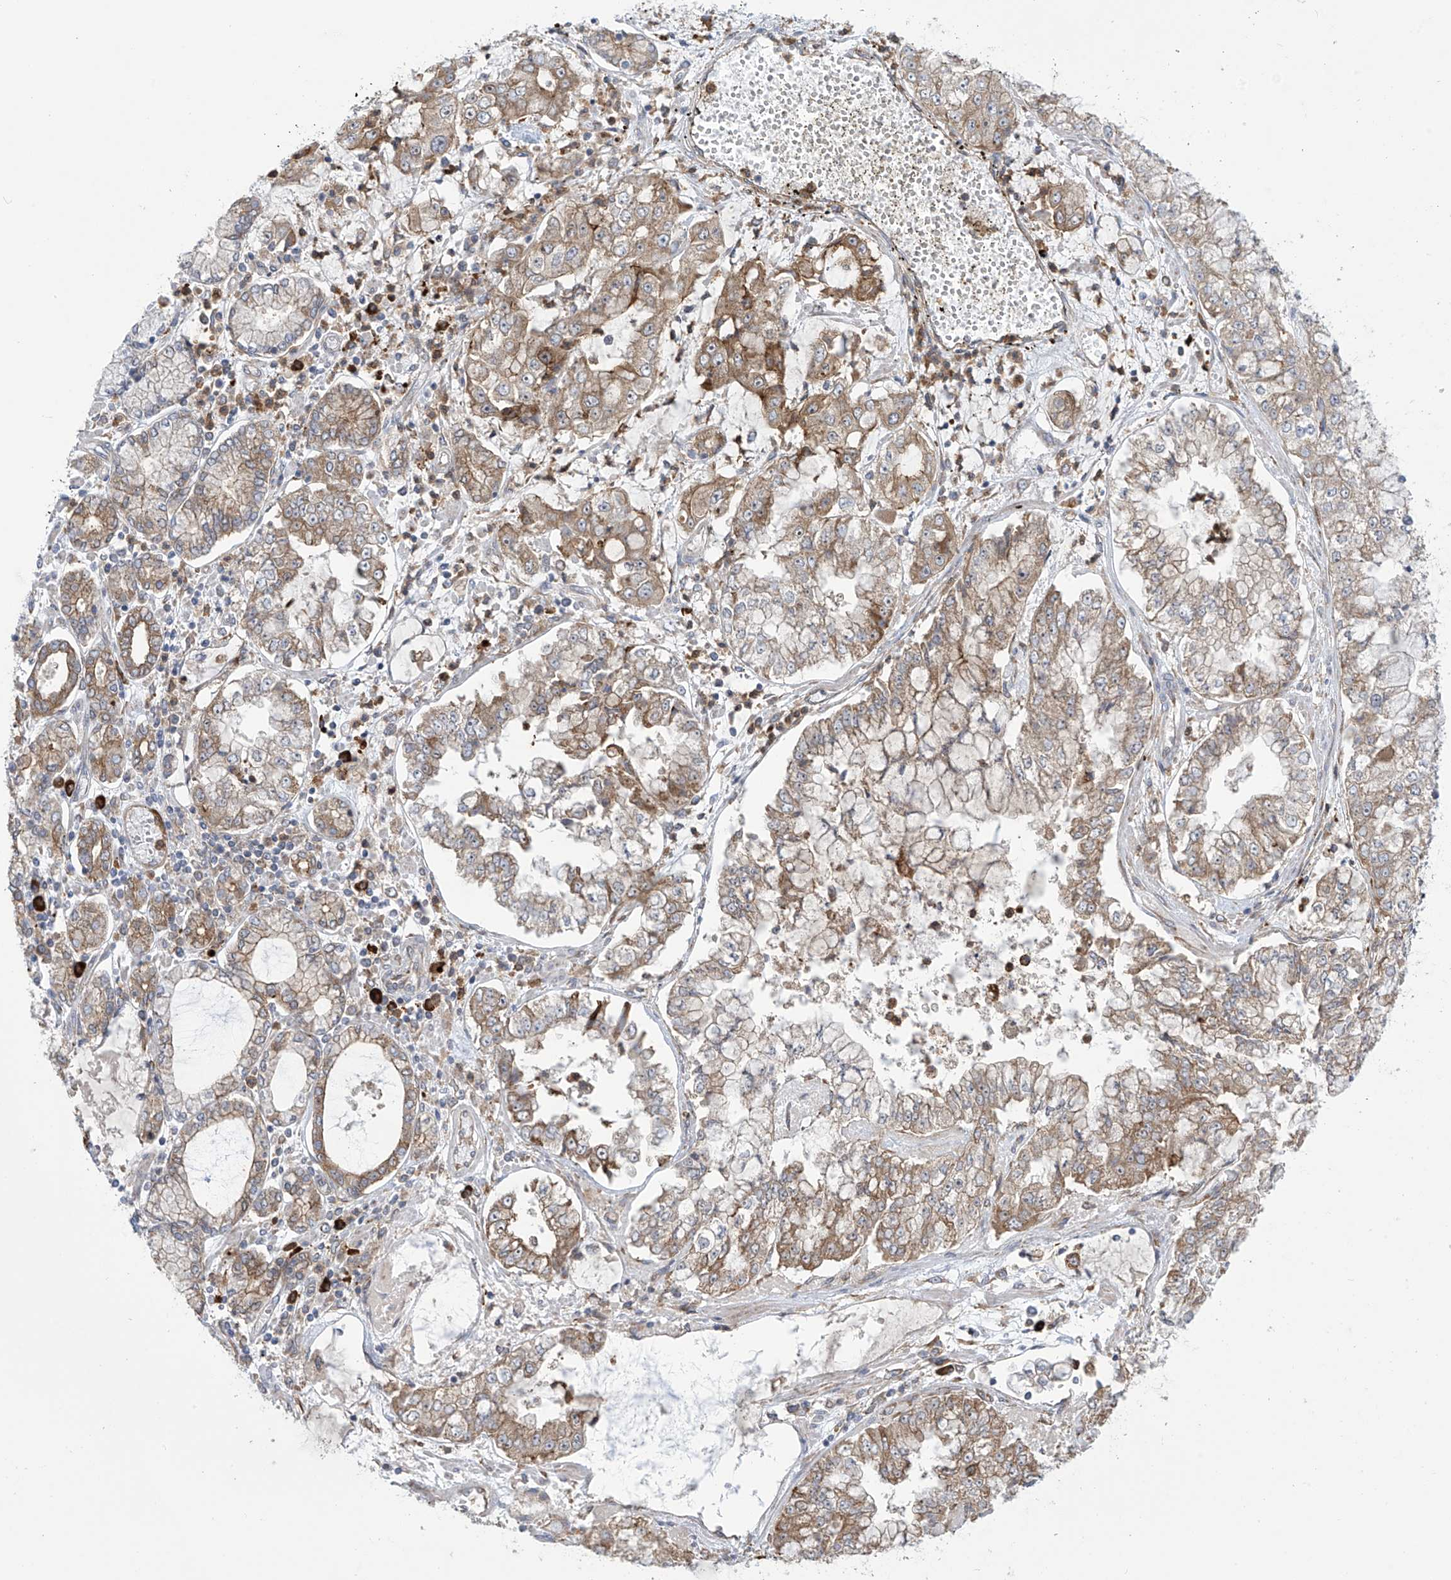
{"staining": {"intensity": "moderate", "quantity": ">75%", "location": "cytoplasmic/membranous"}, "tissue": "stomach cancer", "cell_type": "Tumor cells", "image_type": "cancer", "snomed": [{"axis": "morphology", "description": "Adenocarcinoma, NOS"}, {"axis": "topography", "description": "Stomach"}], "caption": "This histopathology image shows IHC staining of stomach cancer (adenocarcinoma), with medium moderate cytoplasmic/membranous staining in approximately >75% of tumor cells.", "gene": "KIAA1522", "patient": {"sex": "male", "age": 76}}